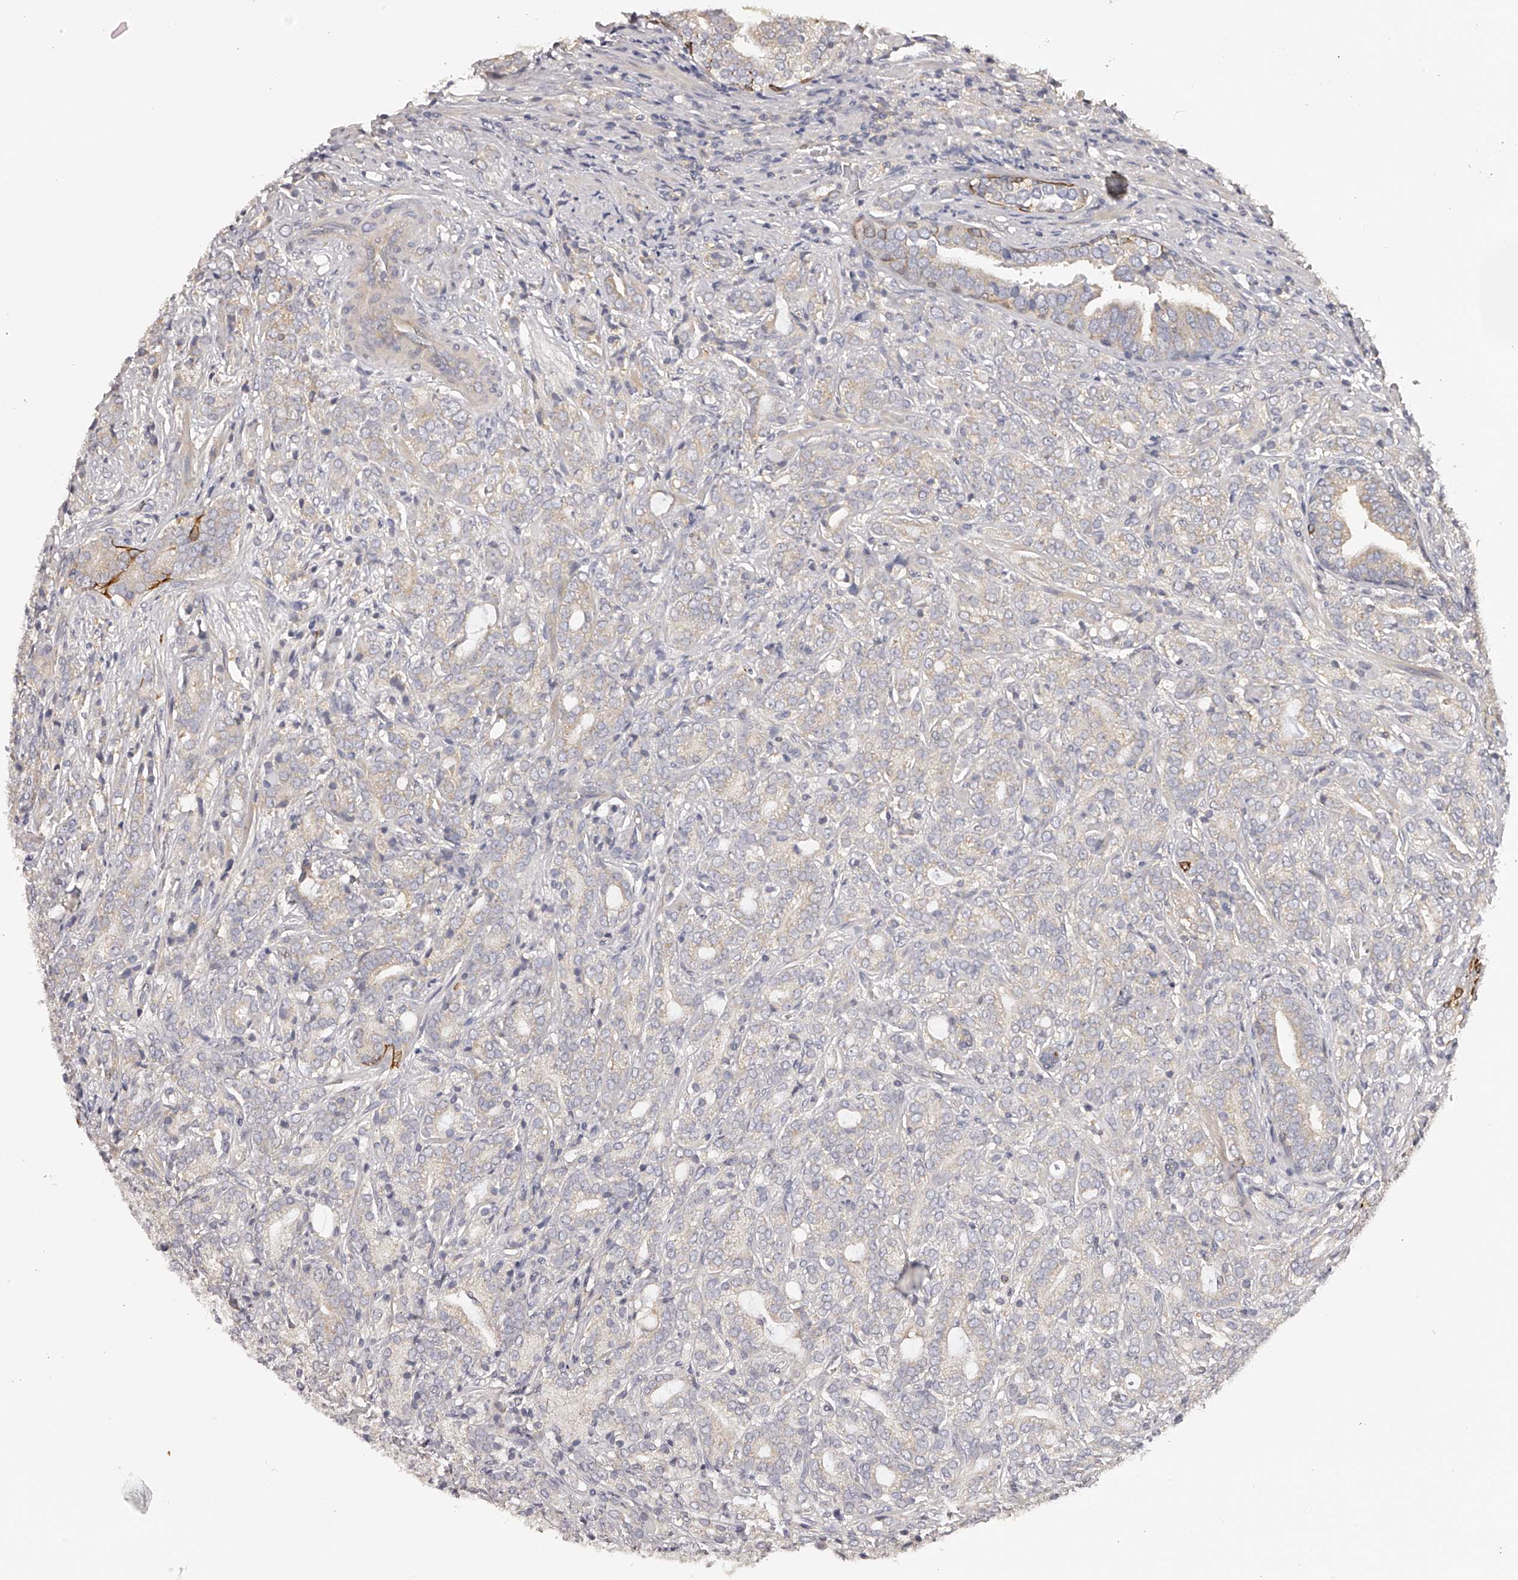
{"staining": {"intensity": "negative", "quantity": "none", "location": "none"}, "tissue": "prostate cancer", "cell_type": "Tumor cells", "image_type": "cancer", "snomed": [{"axis": "morphology", "description": "Adenocarcinoma, High grade"}, {"axis": "topography", "description": "Prostate"}], "caption": "Human prostate high-grade adenocarcinoma stained for a protein using IHC demonstrates no staining in tumor cells.", "gene": "TNN", "patient": {"sex": "male", "age": 57}}